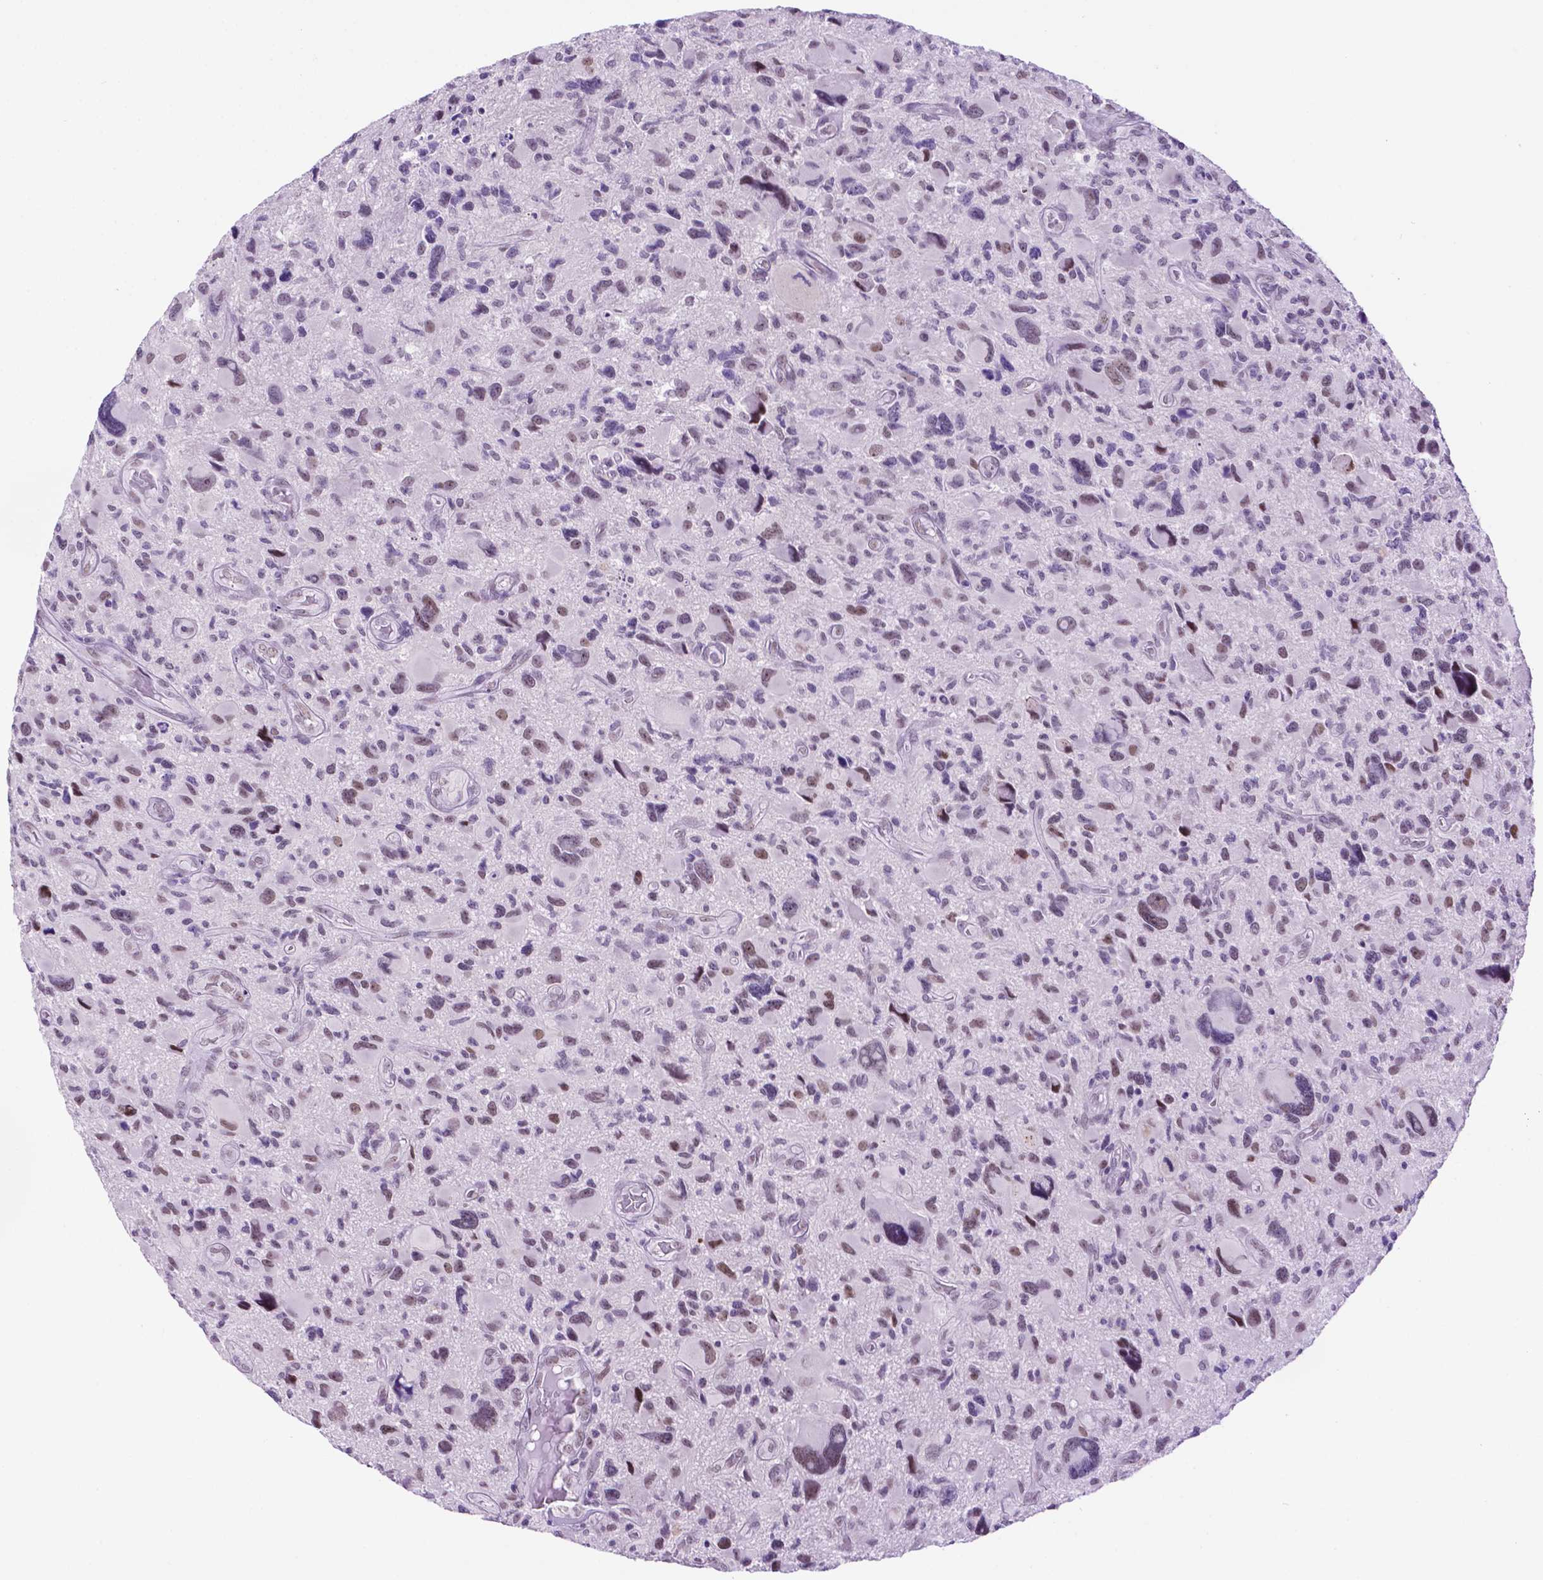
{"staining": {"intensity": "weak", "quantity": "<25%", "location": "nuclear"}, "tissue": "glioma", "cell_type": "Tumor cells", "image_type": "cancer", "snomed": [{"axis": "morphology", "description": "Glioma, malignant, NOS"}, {"axis": "morphology", "description": "Glioma, malignant, High grade"}, {"axis": "topography", "description": "Brain"}], "caption": "A micrograph of human glioma is negative for staining in tumor cells.", "gene": "TACSTD2", "patient": {"sex": "female", "age": 71}}